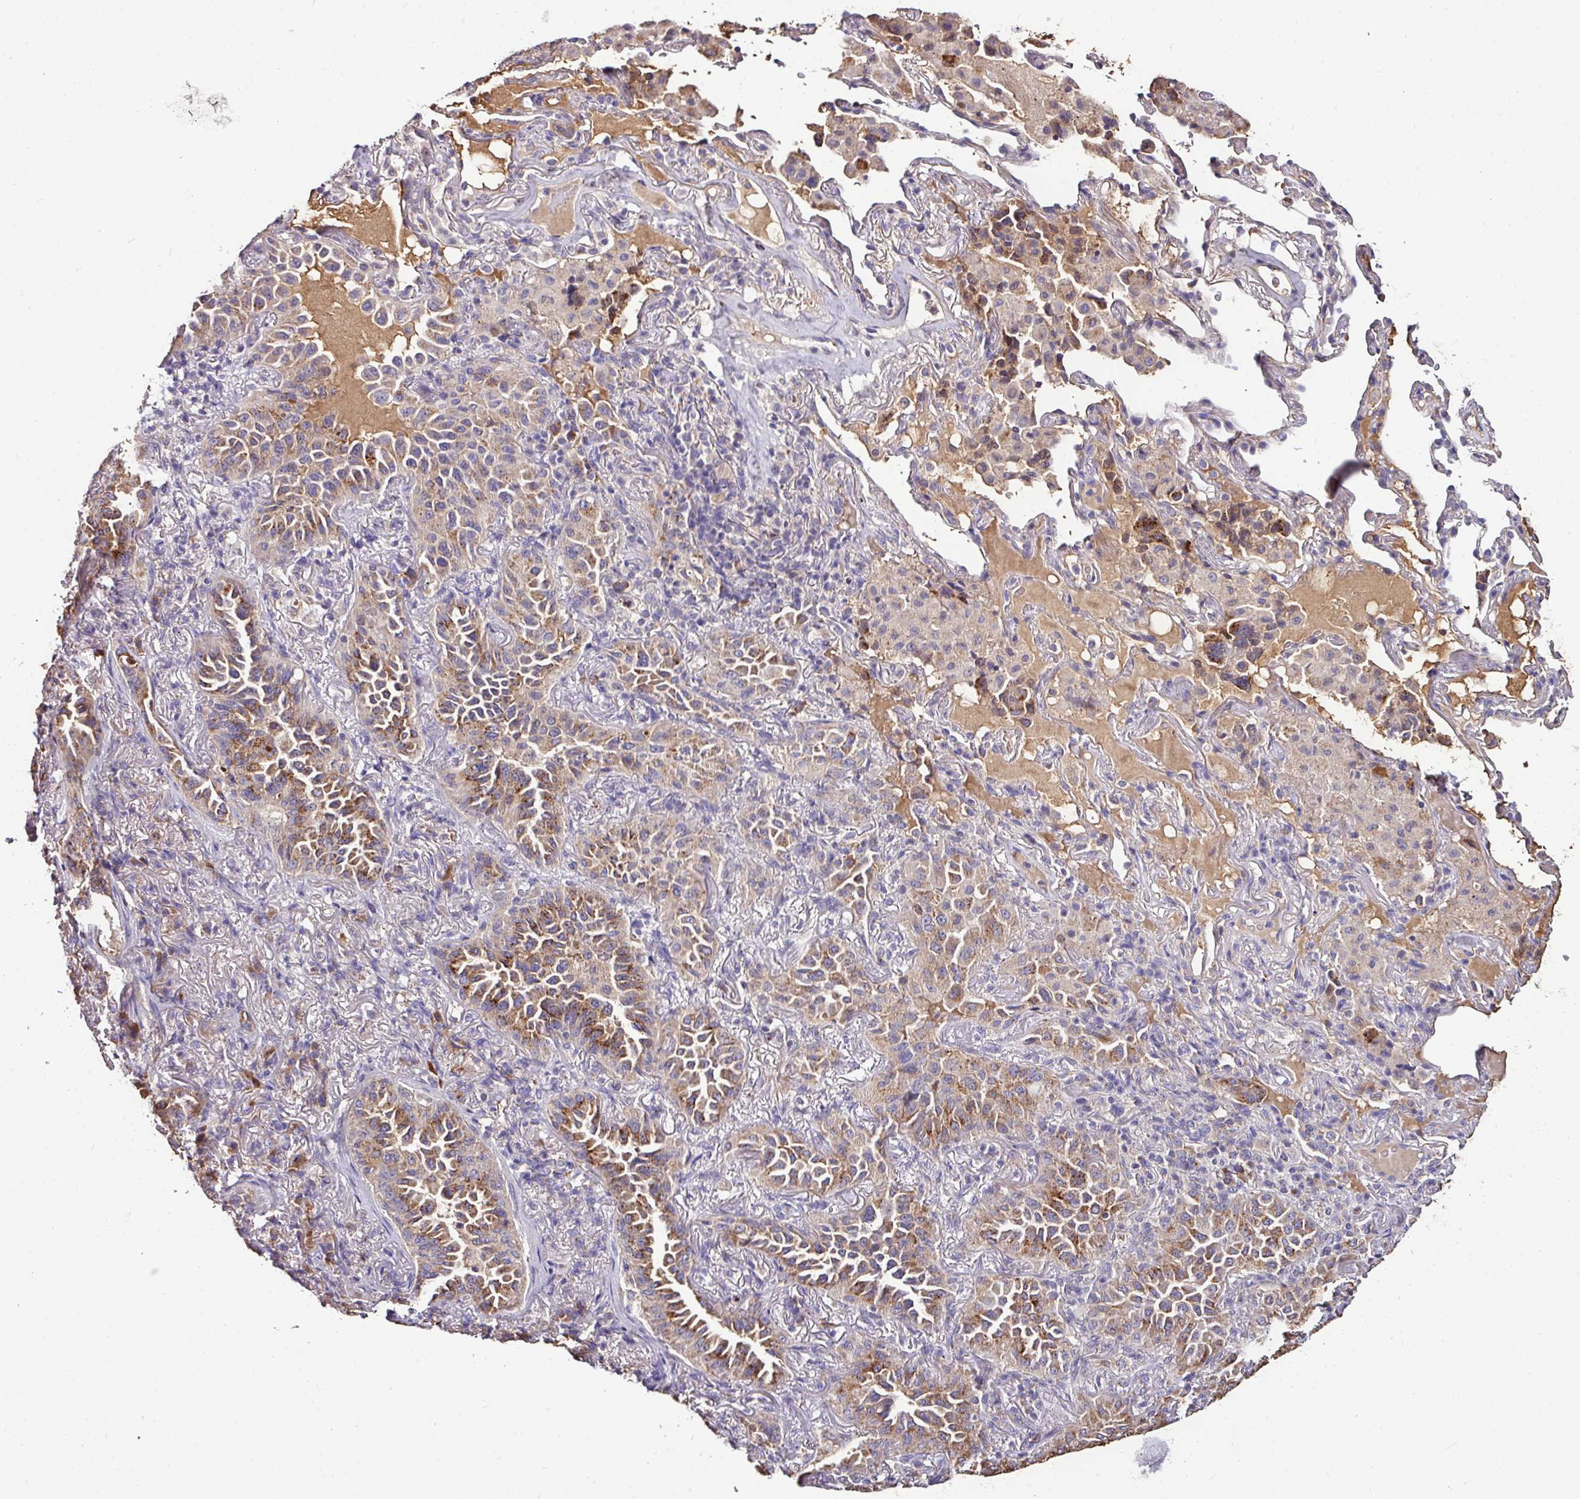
{"staining": {"intensity": "moderate", "quantity": ">75%", "location": "cytoplasmic/membranous"}, "tissue": "lung cancer", "cell_type": "Tumor cells", "image_type": "cancer", "snomed": [{"axis": "morphology", "description": "Adenocarcinoma, NOS"}, {"axis": "topography", "description": "Lung"}], "caption": "Human lung cancer stained with a brown dye exhibits moderate cytoplasmic/membranous positive expression in approximately >75% of tumor cells.", "gene": "CPD", "patient": {"sex": "female", "age": 69}}